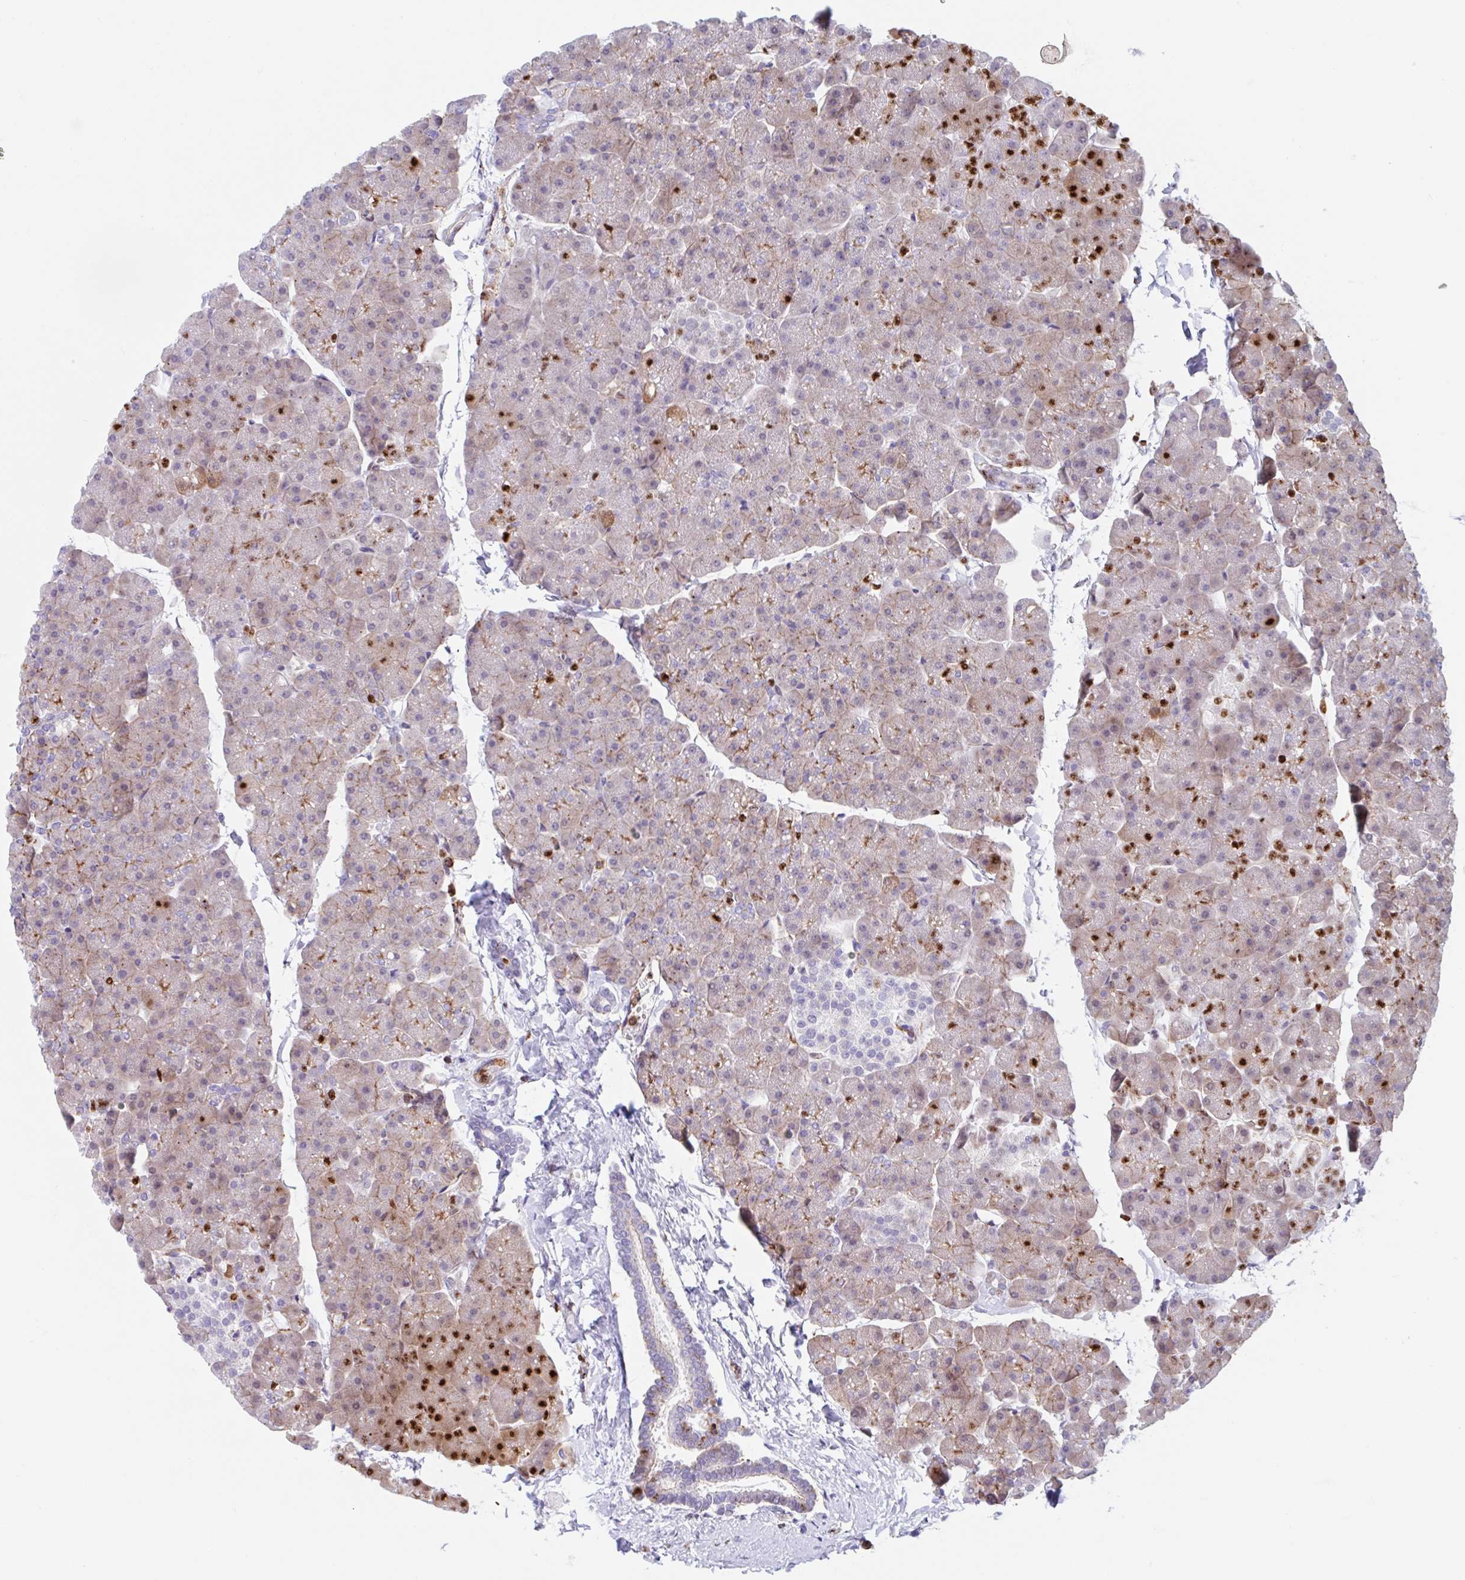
{"staining": {"intensity": "weak", "quantity": "25%-75%", "location": "cytoplasmic/membranous"}, "tissue": "pancreas", "cell_type": "Exocrine glandular cells", "image_type": "normal", "snomed": [{"axis": "morphology", "description": "Normal tissue, NOS"}, {"axis": "topography", "description": "Pancreas"}], "caption": "Brown immunohistochemical staining in normal pancreas shows weak cytoplasmic/membranous positivity in about 25%-75% of exocrine glandular cells.", "gene": "EFHD1", "patient": {"sex": "male", "age": 35}}